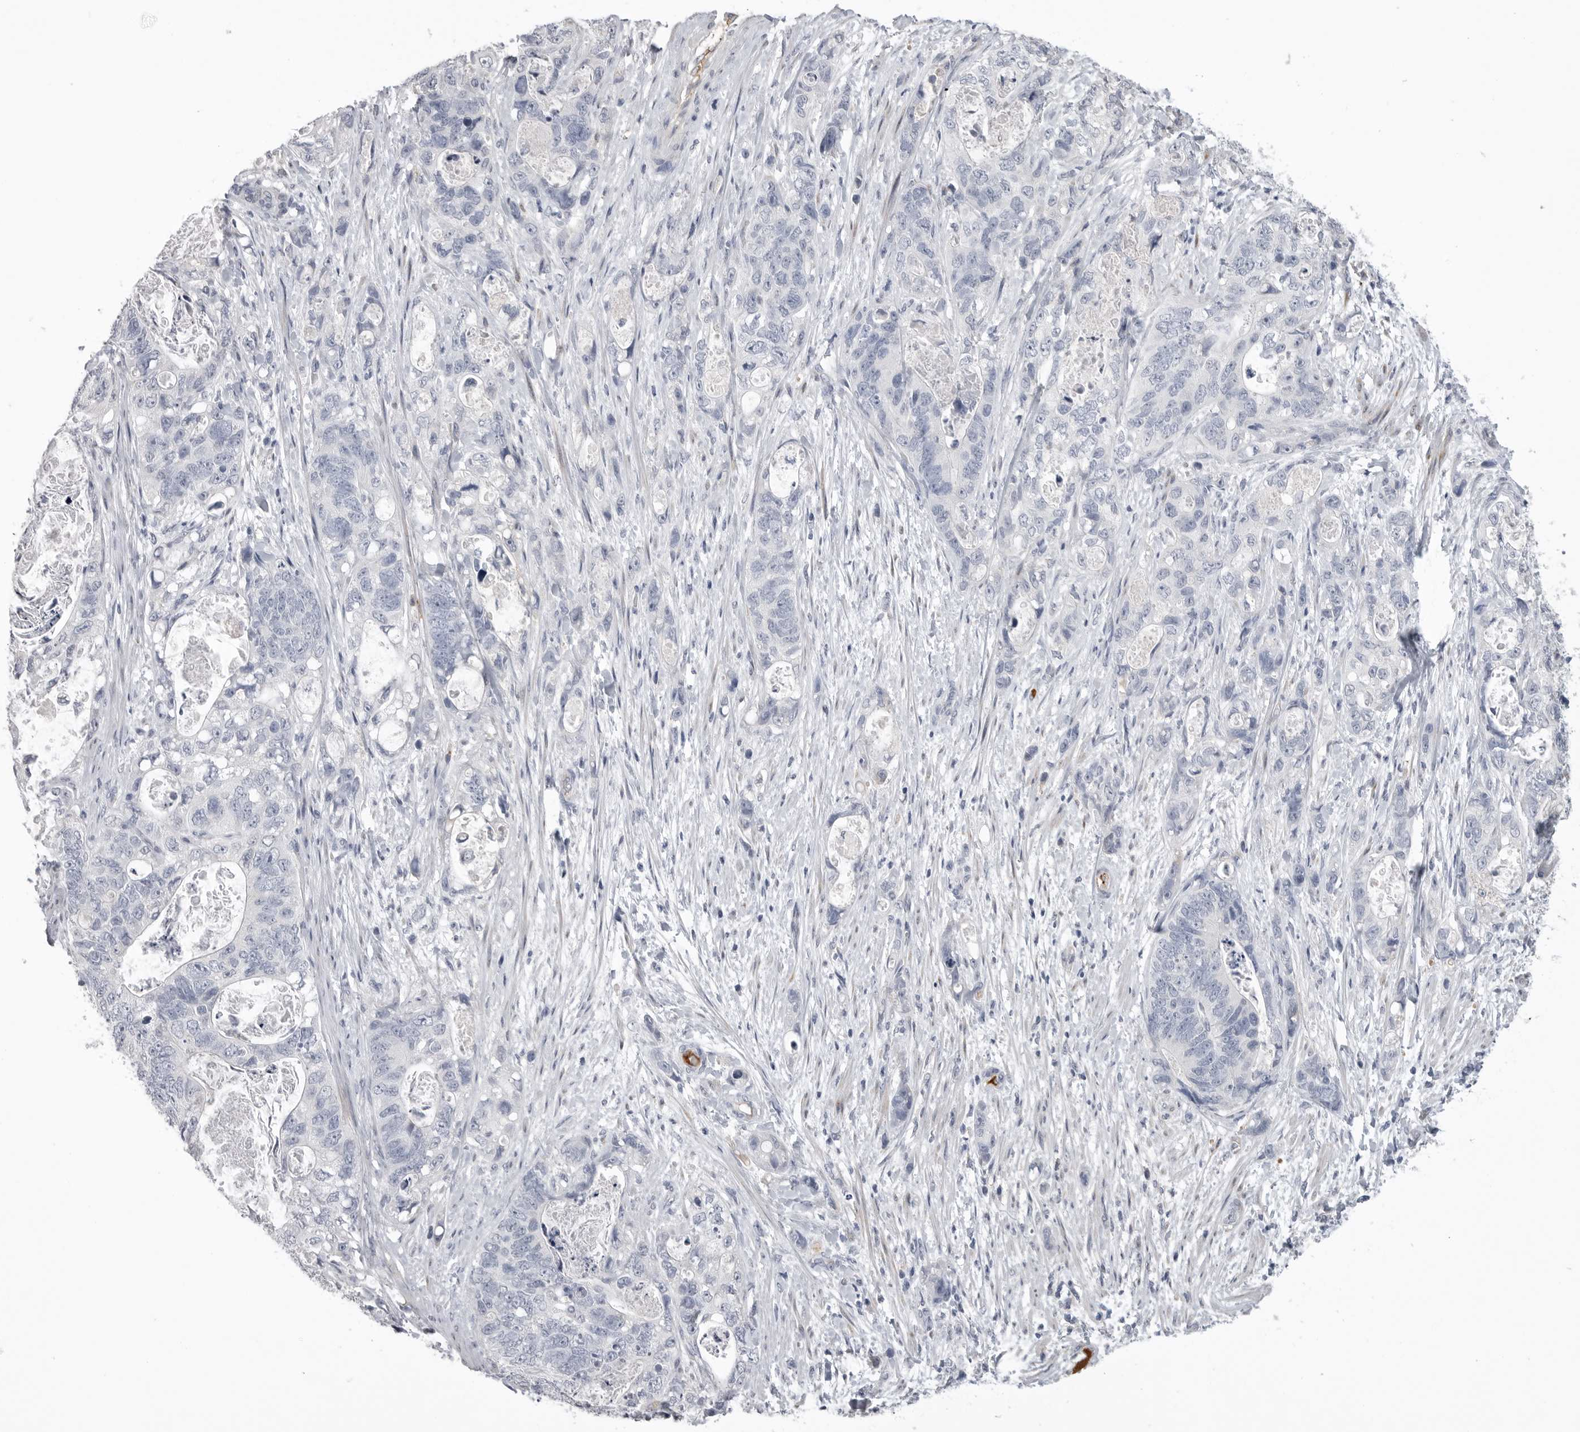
{"staining": {"intensity": "negative", "quantity": "none", "location": "none"}, "tissue": "stomach cancer", "cell_type": "Tumor cells", "image_type": "cancer", "snomed": [{"axis": "morphology", "description": "Normal tissue, NOS"}, {"axis": "morphology", "description": "Adenocarcinoma, NOS"}, {"axis": "topography", "description": "Stomach"}], "caption": "Immunohistochemical staining of stomach cancer (adenocarcinoma) demonstrates no significant expression in tumor cells.", "gene": "SERPING1", "patient": {"sex": "female", "age": 89}}